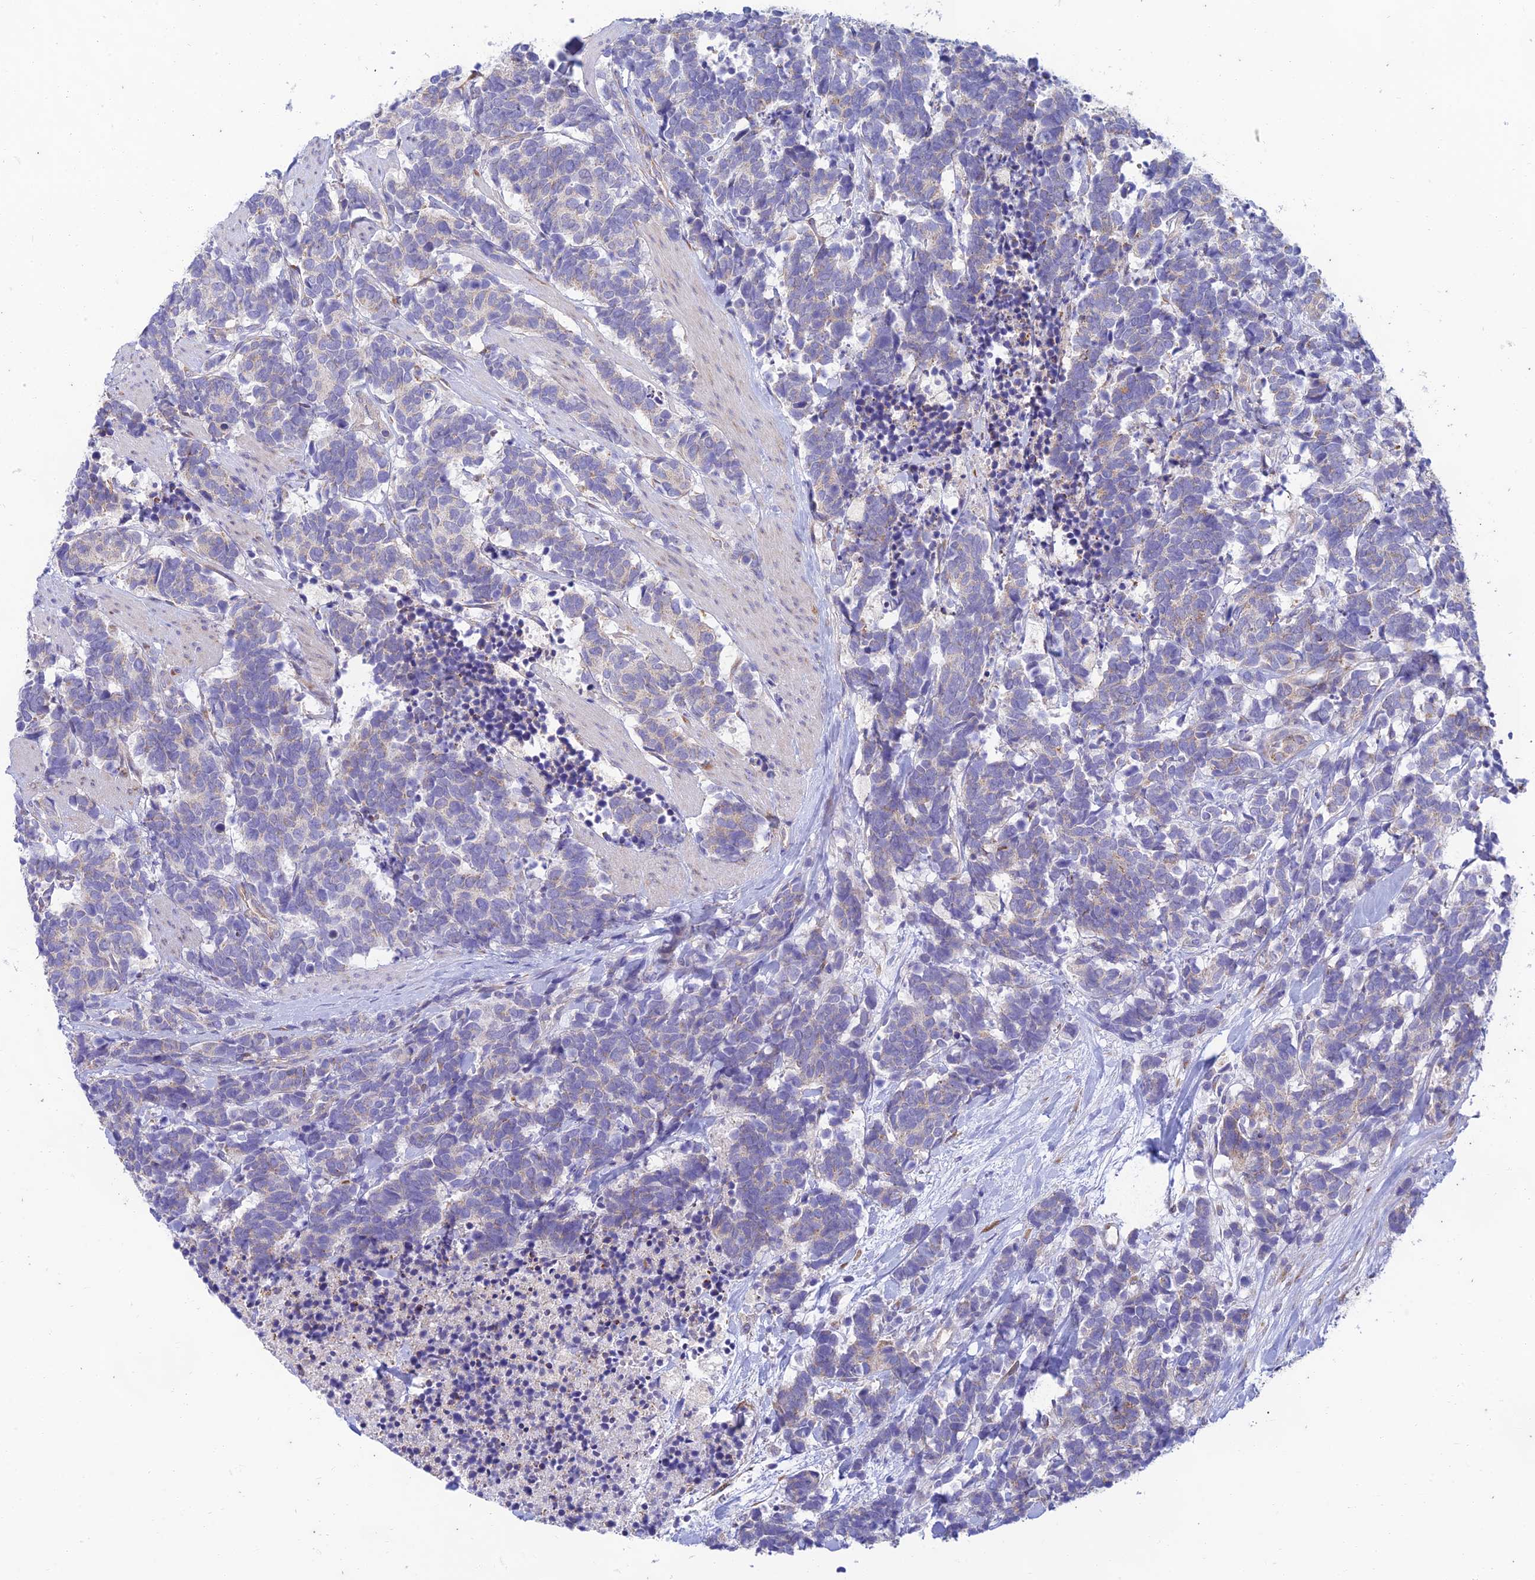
{"staining": {"intensity": "negative", "quantity": "none", "location": "none"}, "tissue": "carcinoid", "cell_type": "Tumor cells", "image_type": "cancer", "snomed": [{"axis": "morphology", "description": "Carcinoma, NOS"}, {"axis": "morphology", "description": "Carcinoid, malignant, NOS"}, {"axis": "topography", "description": "Prostate"}], "caption": "Photomicrograph shows no significant protein expression in tumor cells of carcinoid.", "gene": "PTCD2", "patient": {"sex": "male", "age": 57}}